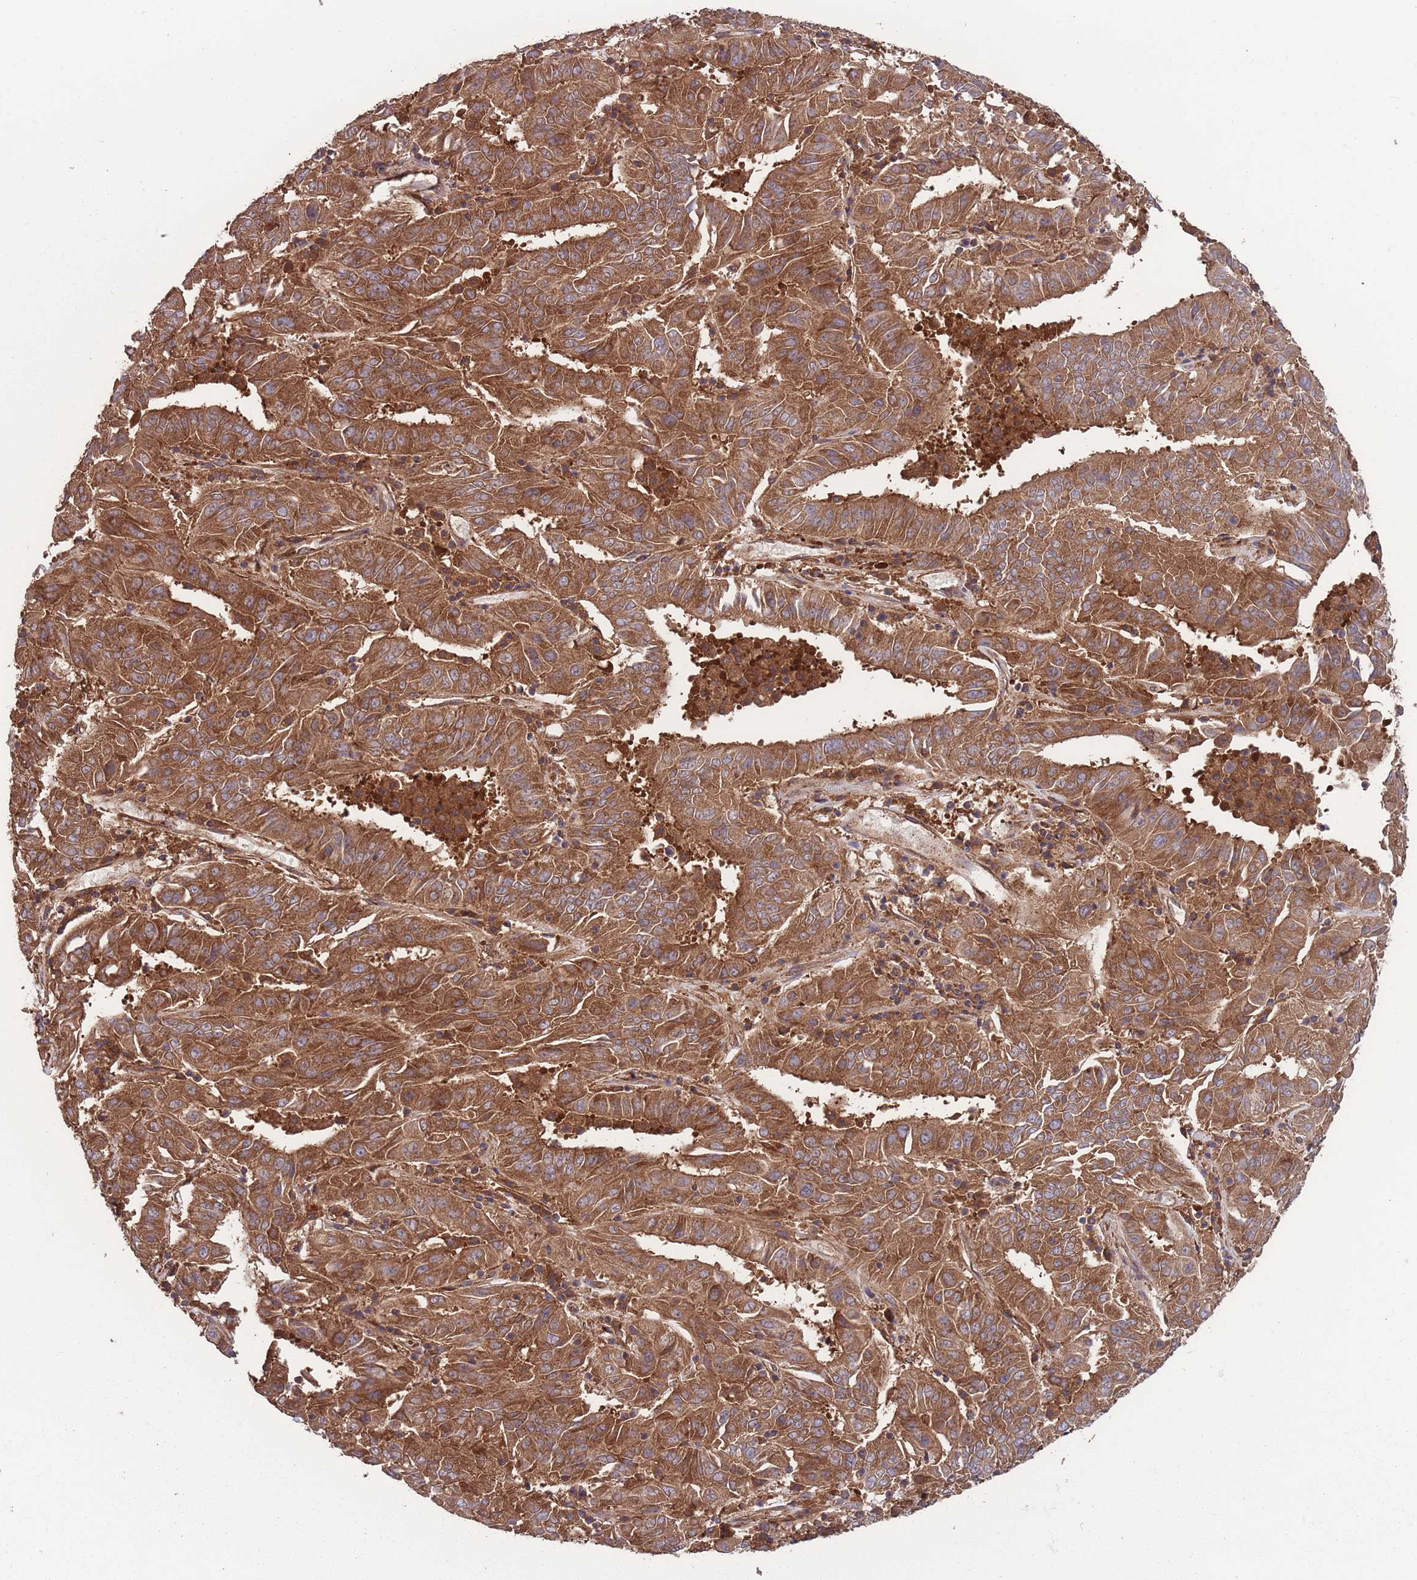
{"staining": {"intensity": "strong", "quantity": ">75%", "location": "cytoplasmic/membranous"}, "tissue": "pancreatic cancer", "cell_type": "Tumor cells", "image_type": "cancer", "snomed": [{"axis": "morphology", "description": "Adenocarcinoma, NOS"}, {"axis": "topography", "description": "Pancreas"}], "caption": "Immunohistochemistry photomicrograph of neoplastic tissue: human adenocarcinoma (pancreatic) stained using immunohistochemistry reveals high levels of strong protein expression localized specifically in the cytoplasmic/membranous of tumor cells, appearing as a cytoplasmic/membranous brown color.", "gene": "ZPR1", "patient": {"sex": "male", "age": 63}}